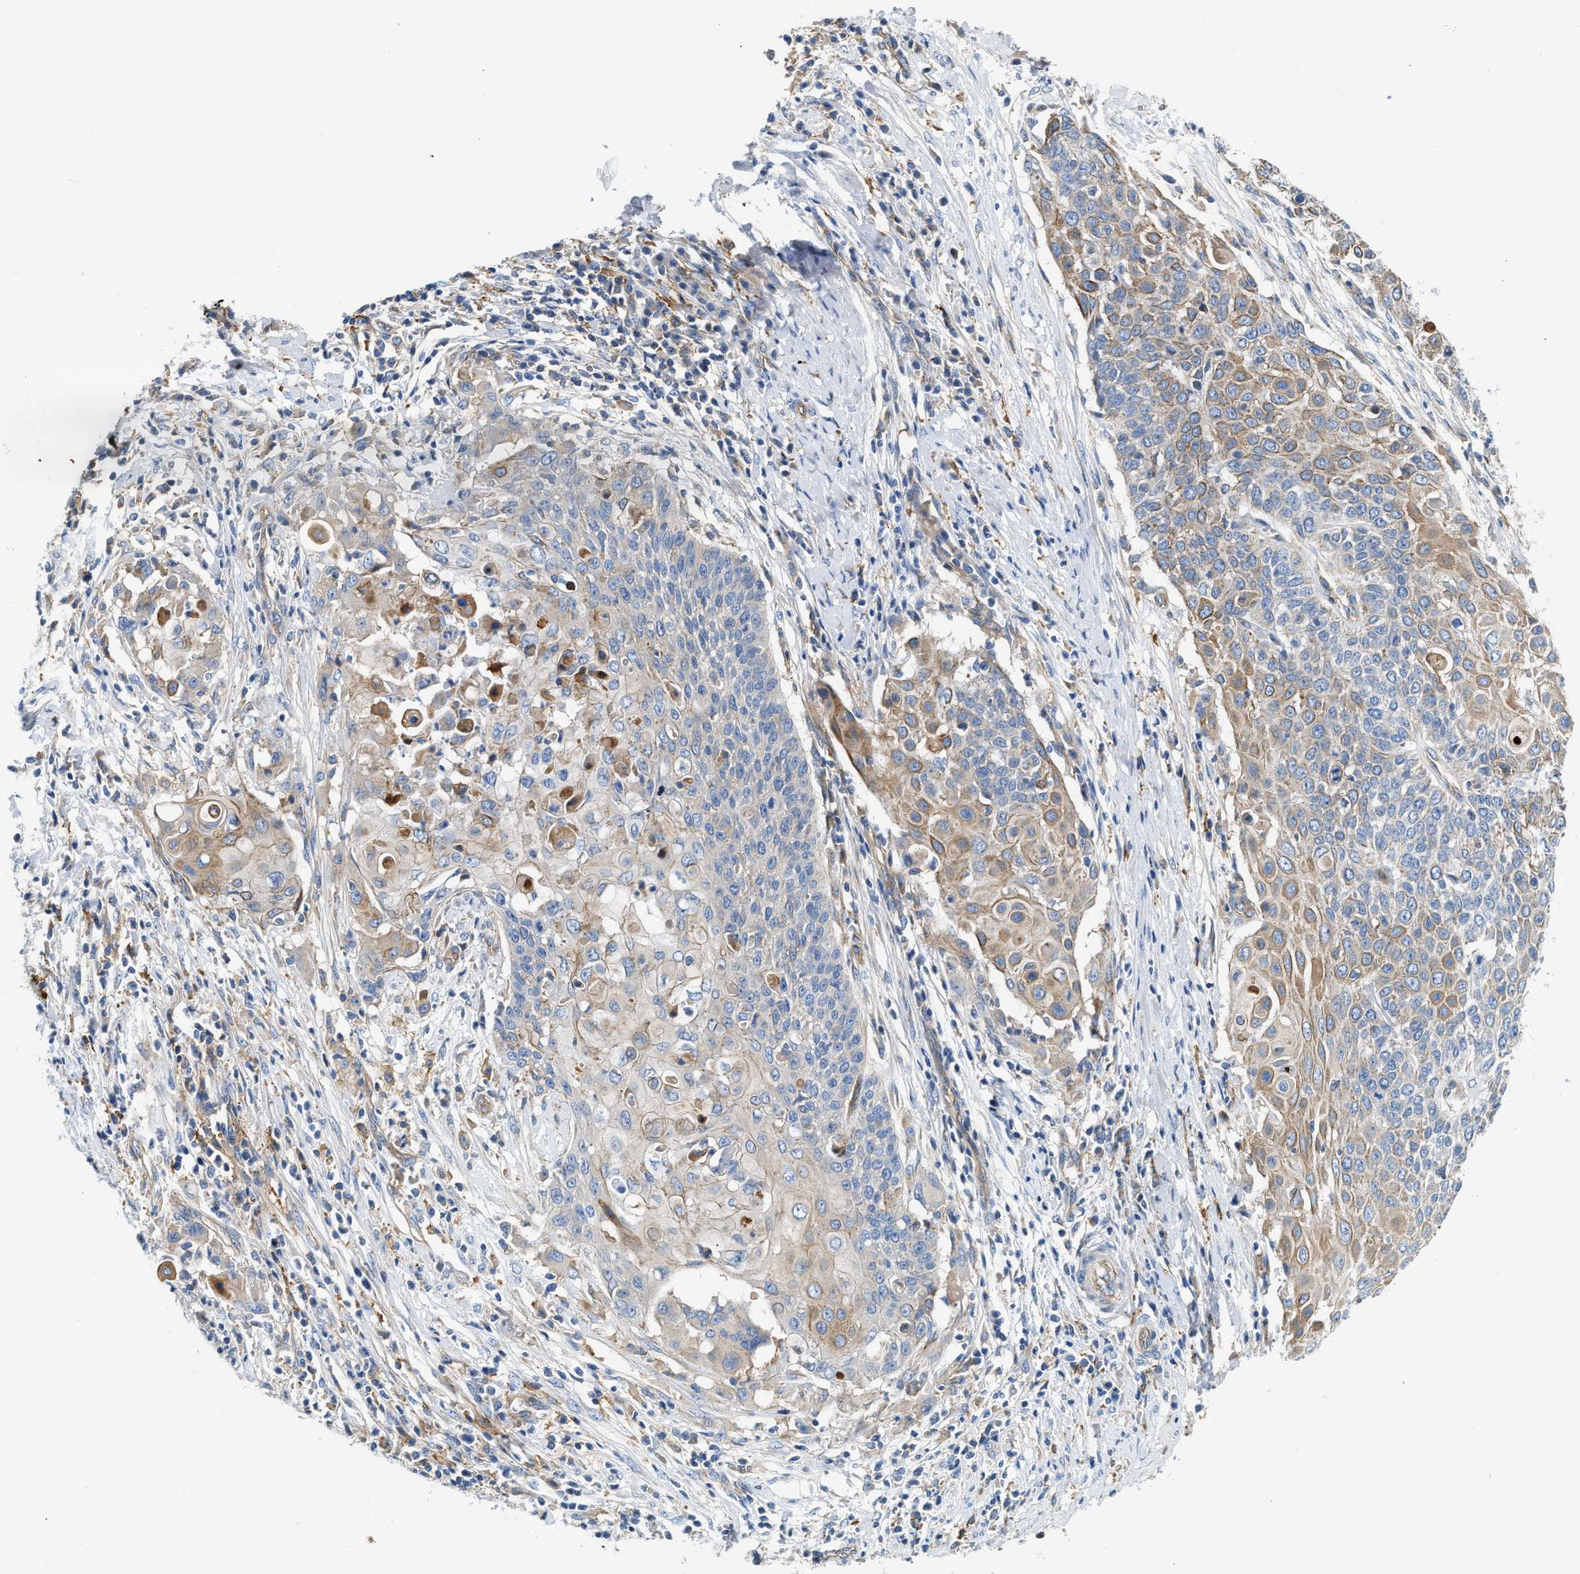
{"staining": {"intensity": "weak", "quantity": "25%-75%", "location": "cytoplasmic/membranous"}, "tissue": "cervical cancer", "cell_type": "Tumor cells", "image_type": "cancer", "snomed": [{"axis": "morphology", "description": "Squamous cell carcinoma, NOS"}, {"axis": "topography", "description": "Cervix"}], "caption": "Immunohistochemical staining of human cervical cancer (squamous cell carcinoma) demonstrates low levels of weak cytoplasmic/membranous protein expression in about 25%-75% of tumor cells.", "gene": "NSUN7", "patient": {"sex": "female", "age": 39}}